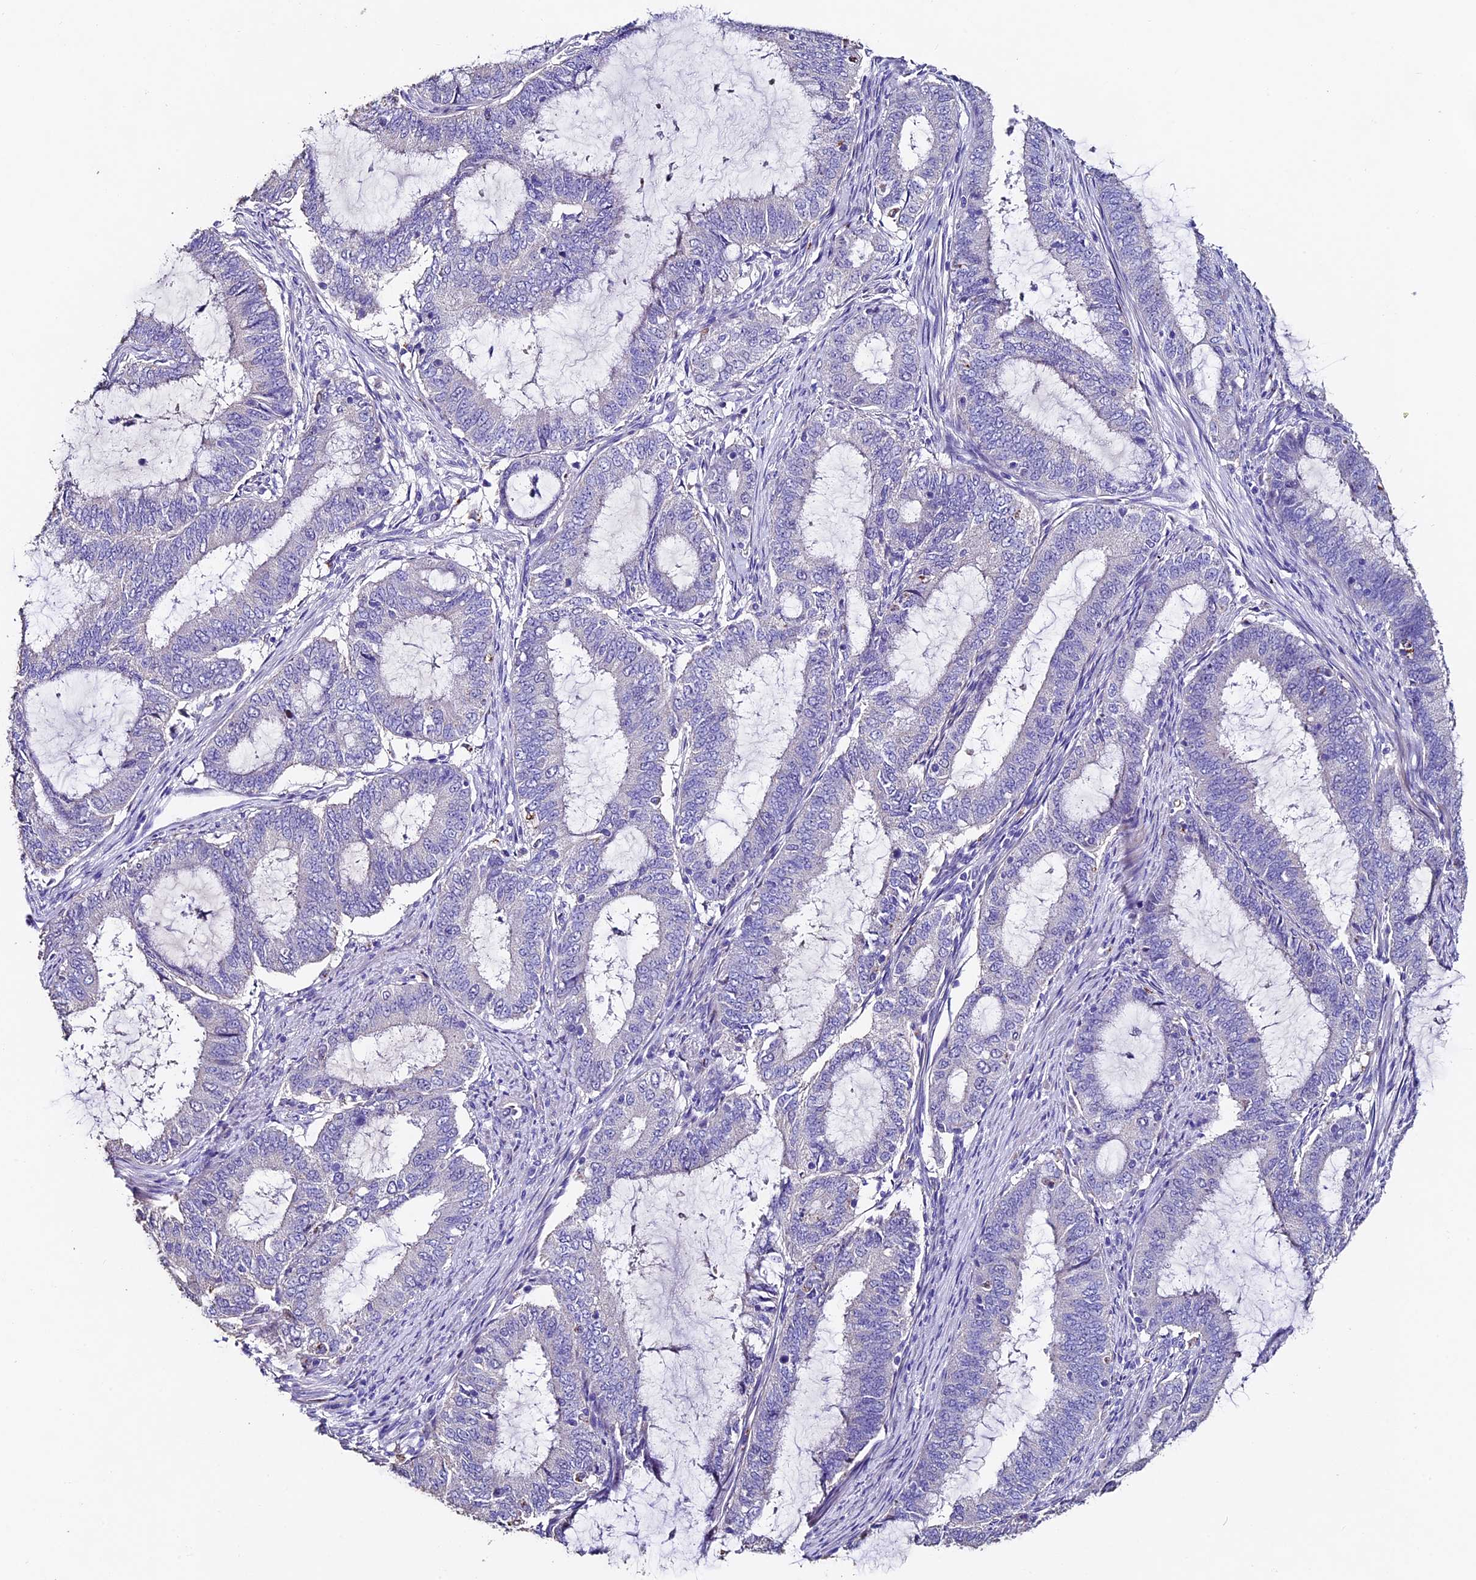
{"staining": {"intensity": "negative", "quantity": "none", "location": "none"}, "tissue": "endometrial cancer", "cell_type": "Tumor cells", "image_type": "cancer", "snomed": [{"axis": "morphology", "description": "Adenocarcinoma, NOS"}, {"axis": "topography", "description": "Endometrium"}], "caption": "A histopathology image of human endometrial cancer (adenocarcinoma) is negative for staining in tumor cells.", "gene": "FBXW9", "patient": {"sex": "female", "age": 51}}